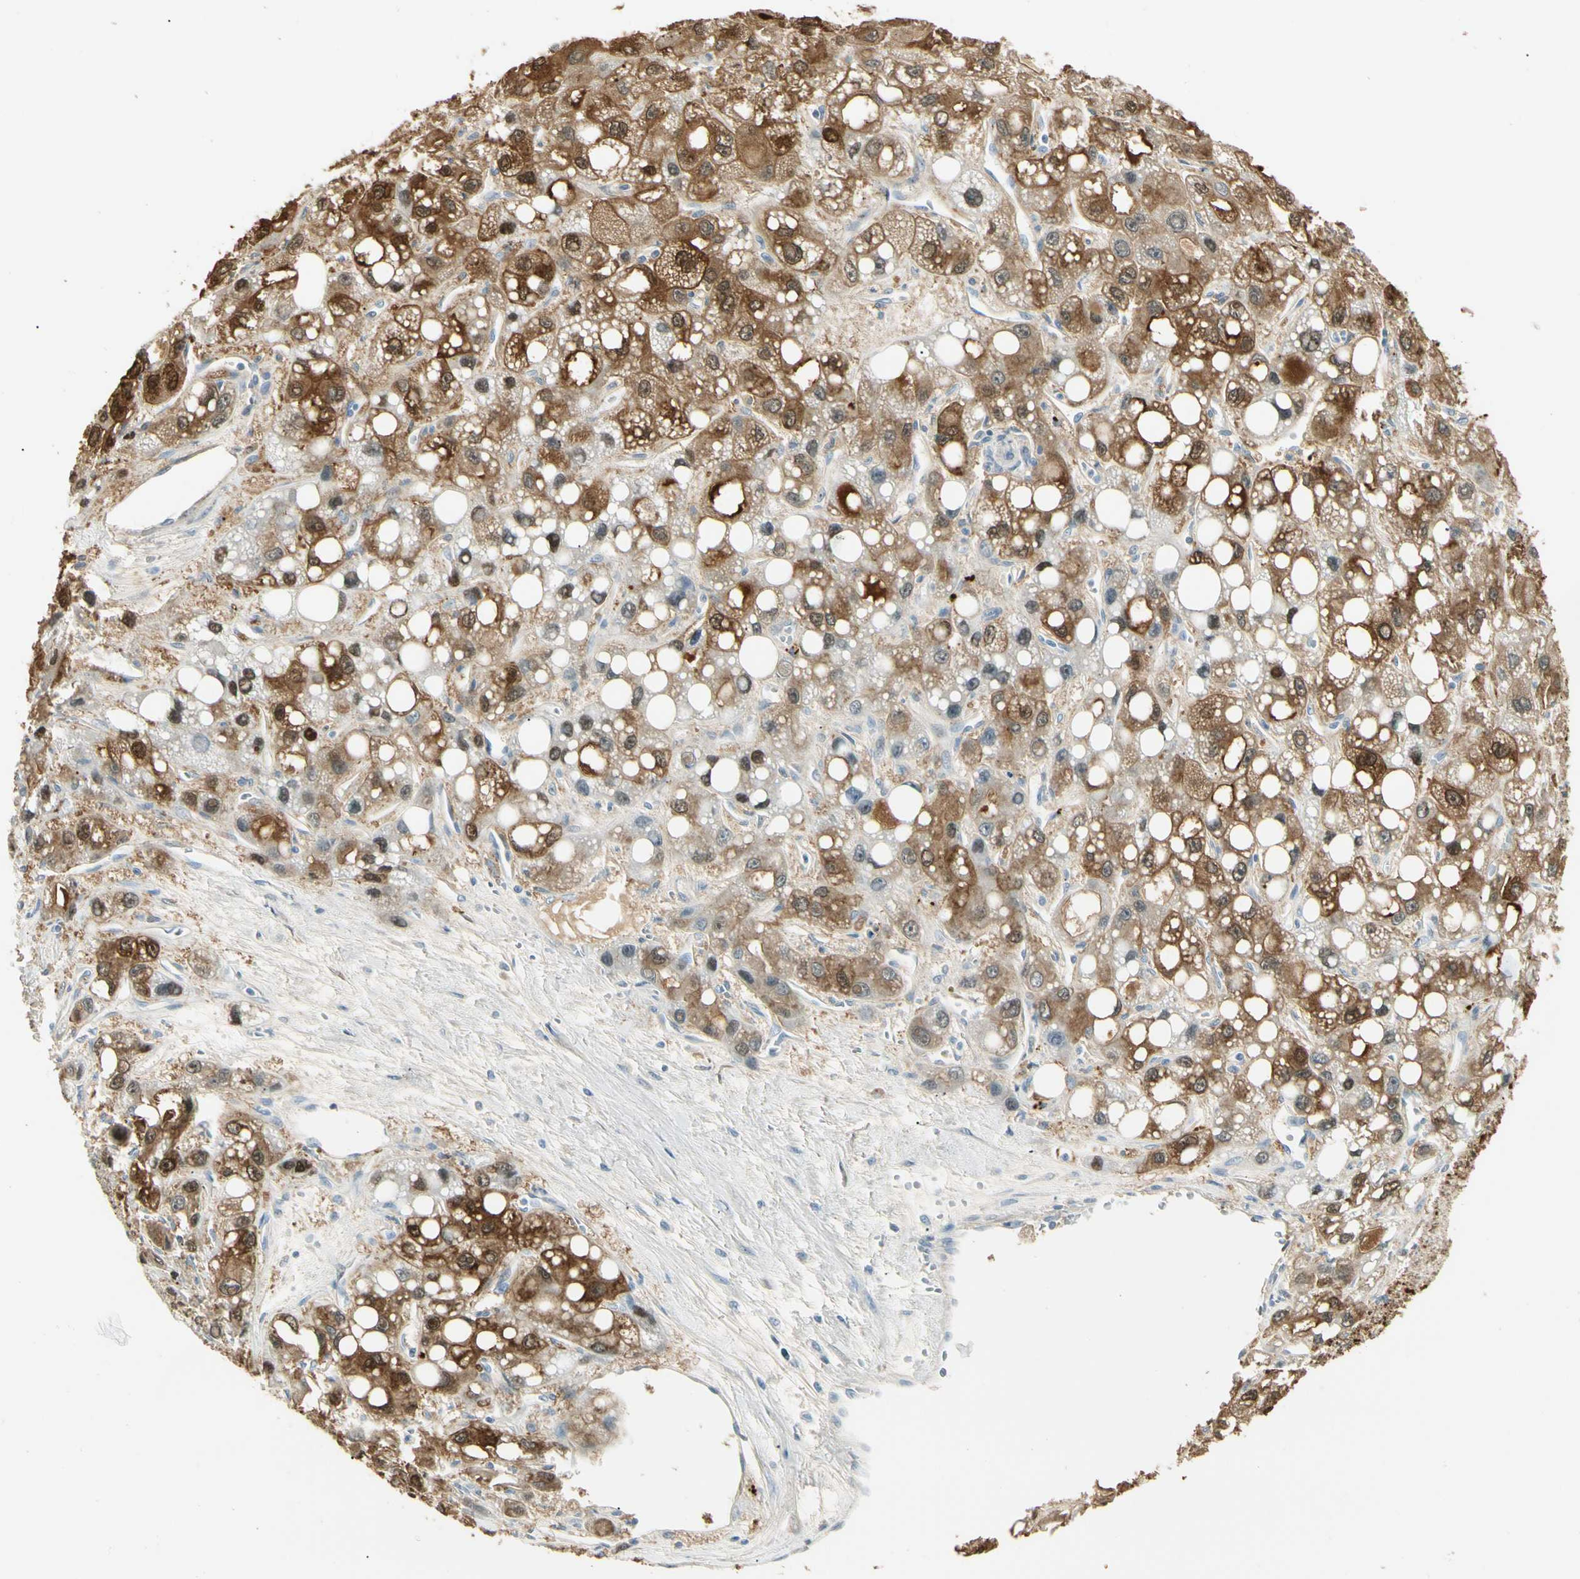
{"staining": {"intensity": "strong", "quantity": ">75%", "location": "cytoplasmic/membranous,nuclear"}, "tissue": "liver cancer", "cell_type": "Tumor cells", "image_type": "cancer", "snomed": [{"axis": "morphology", "description": "Carcinoma, Hepatocellular, NOS"}, {"axis": "topography", "description": "Liver"}], "caption": "Liver cancer (hepatocellular carcinoma) was stained to show a protein in brown. There is high levels of strong cytoplasmic/membranous and nuclear positivity in approximately >75% of tumor cells.", "gene": "GNE", "patient": {"sex": "male", "age": 55}}